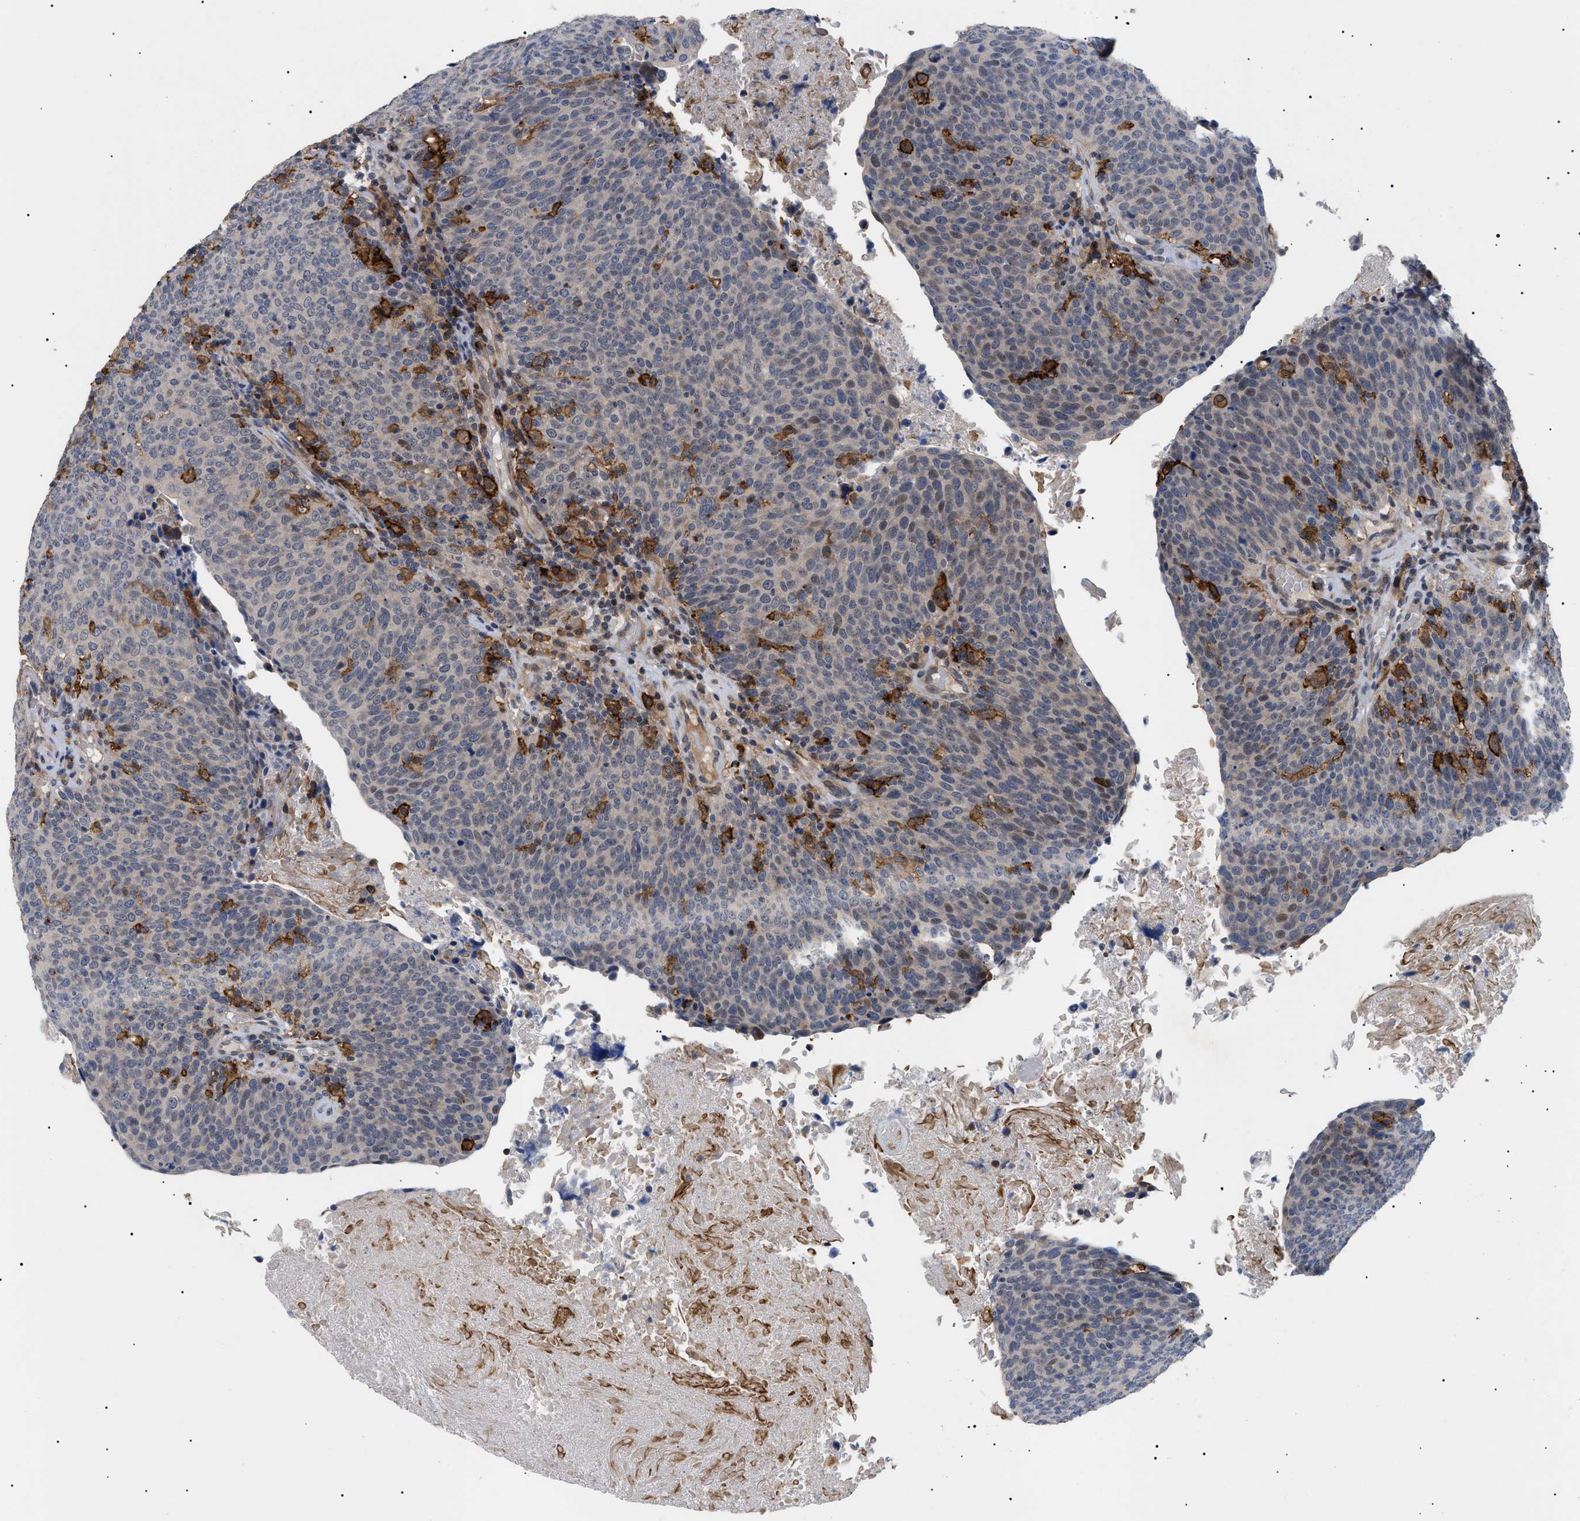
{"staining": {"intensity": "weak", "quantity": "<25%", "location": "cytoplasmic/membranous"}, "tissue": "head and neck cancer", "cell_type": "Tumor cells", "image_type": "cancer", "snomed": [{"axis": "morphology", "description": "Squamous cell carcinoma, NOS"}, {"axis": "morphology", "description": "Squamous cell carcinoma, metastatic, NOS"}, {"axis": "topography", "description": "Lymph node"}, {"axis": "topography", "description": "Head-Neck"}], "caption": "High power microscopy image of an immunohistochemistry (IHC) photomicrograph of squamous cell carcinoma (head and neck), revealing no significant positivity in tumor cells.", "gene": "CD300A", "patient": {"sex": "male", "age": 62}}